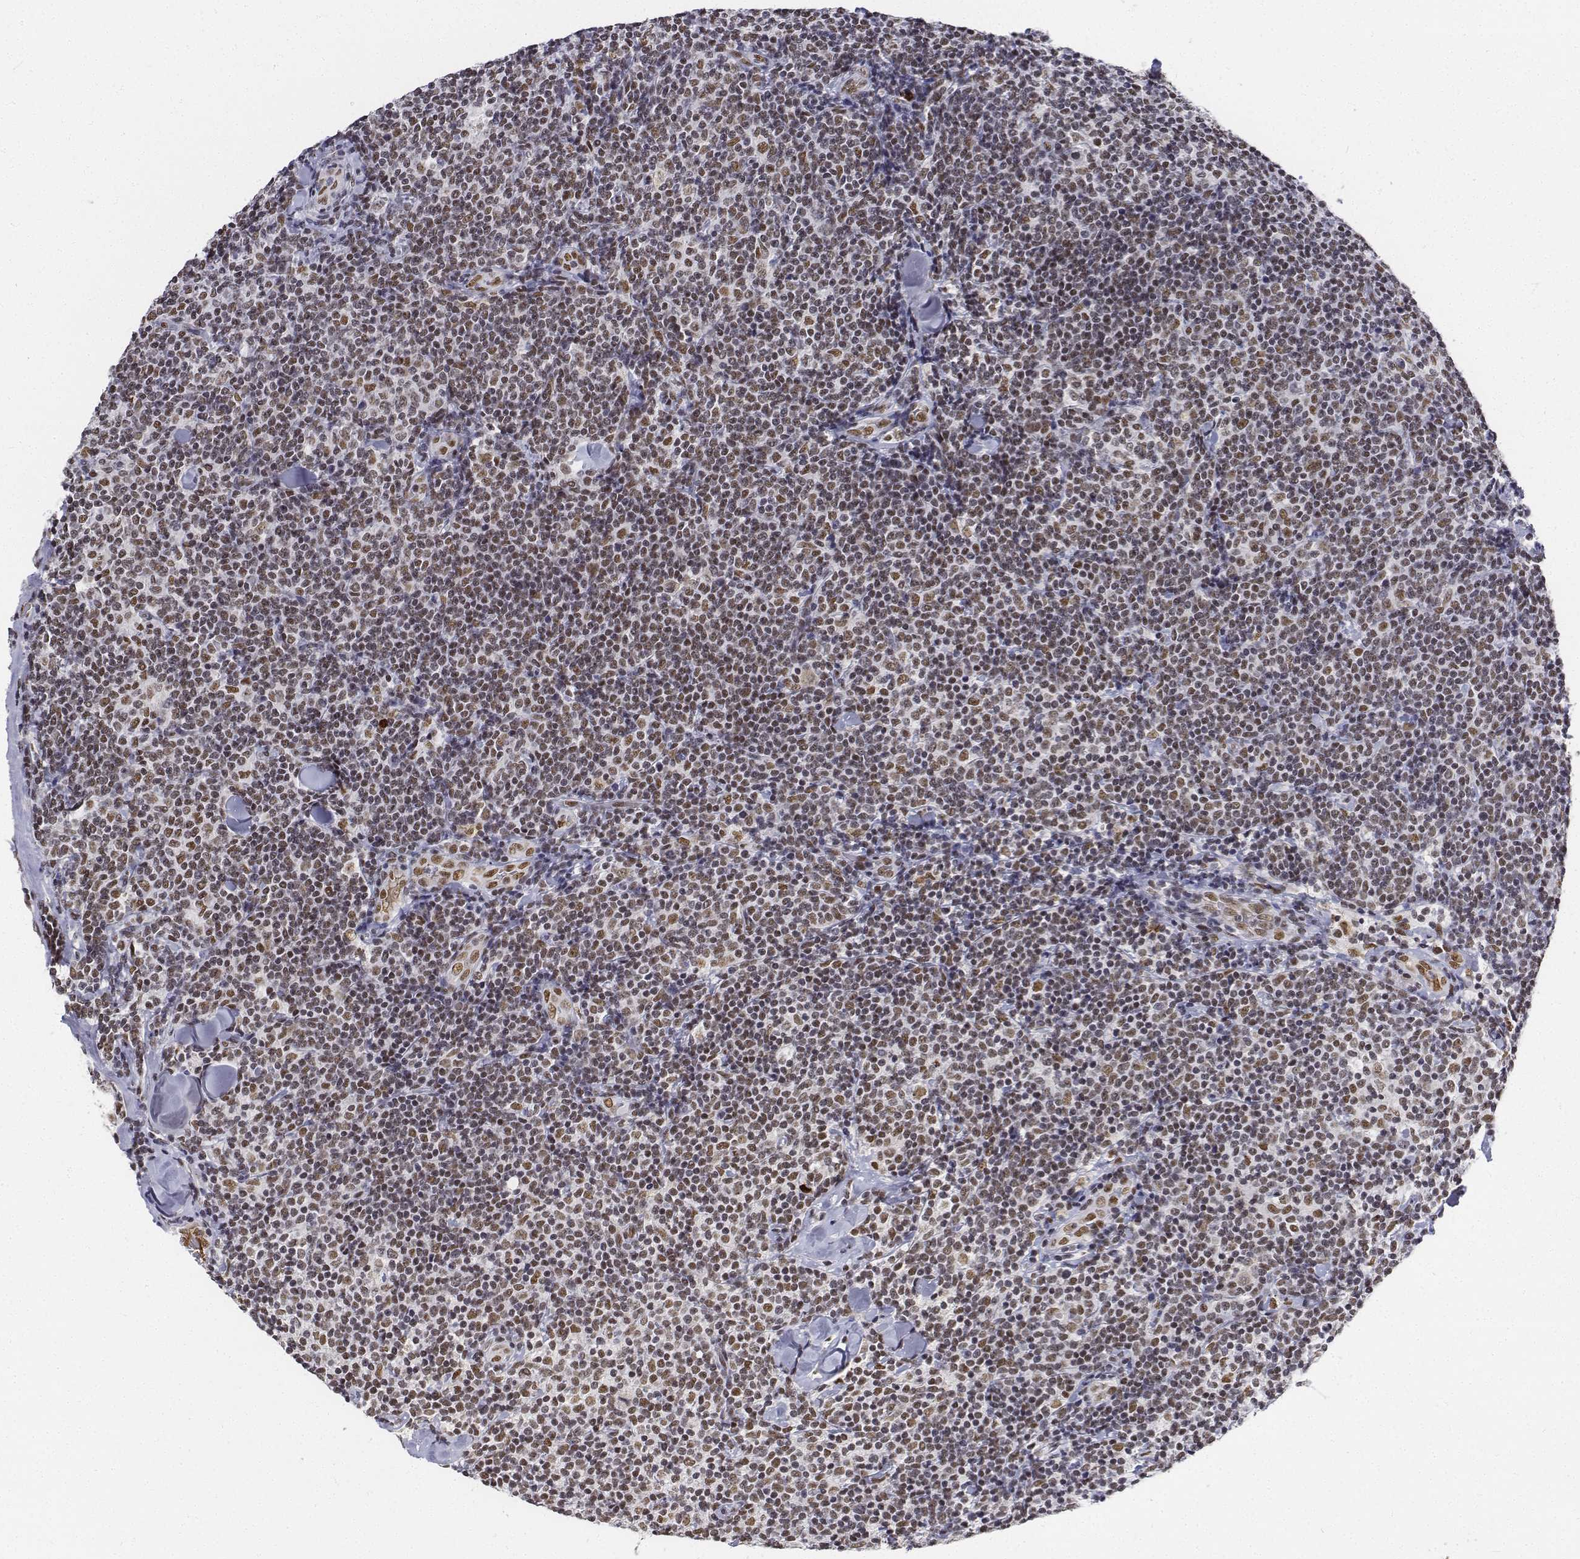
{"staining": {"intensity": "moderate", "quantity": ">75%", "location": "nuclear"}, "tissue": "lymphoma", "cell_type": "Tumor cells", "image_type": "cancer", "snomed": [{"axis": "morphology", "description": "Malignant lymphoma, non-Hodgkin's type, Low grade"}, {"axis": "topography", "description": "Lymph node"}], "caption": "The immunohistochemical stain labels moderate nuclear expression in tumor cells of malignant lymphoma, non-Hodgkin's type (low-grade) tissue.", "gene": "ATRX", "patient": {"sex": "female", "age": 56}}